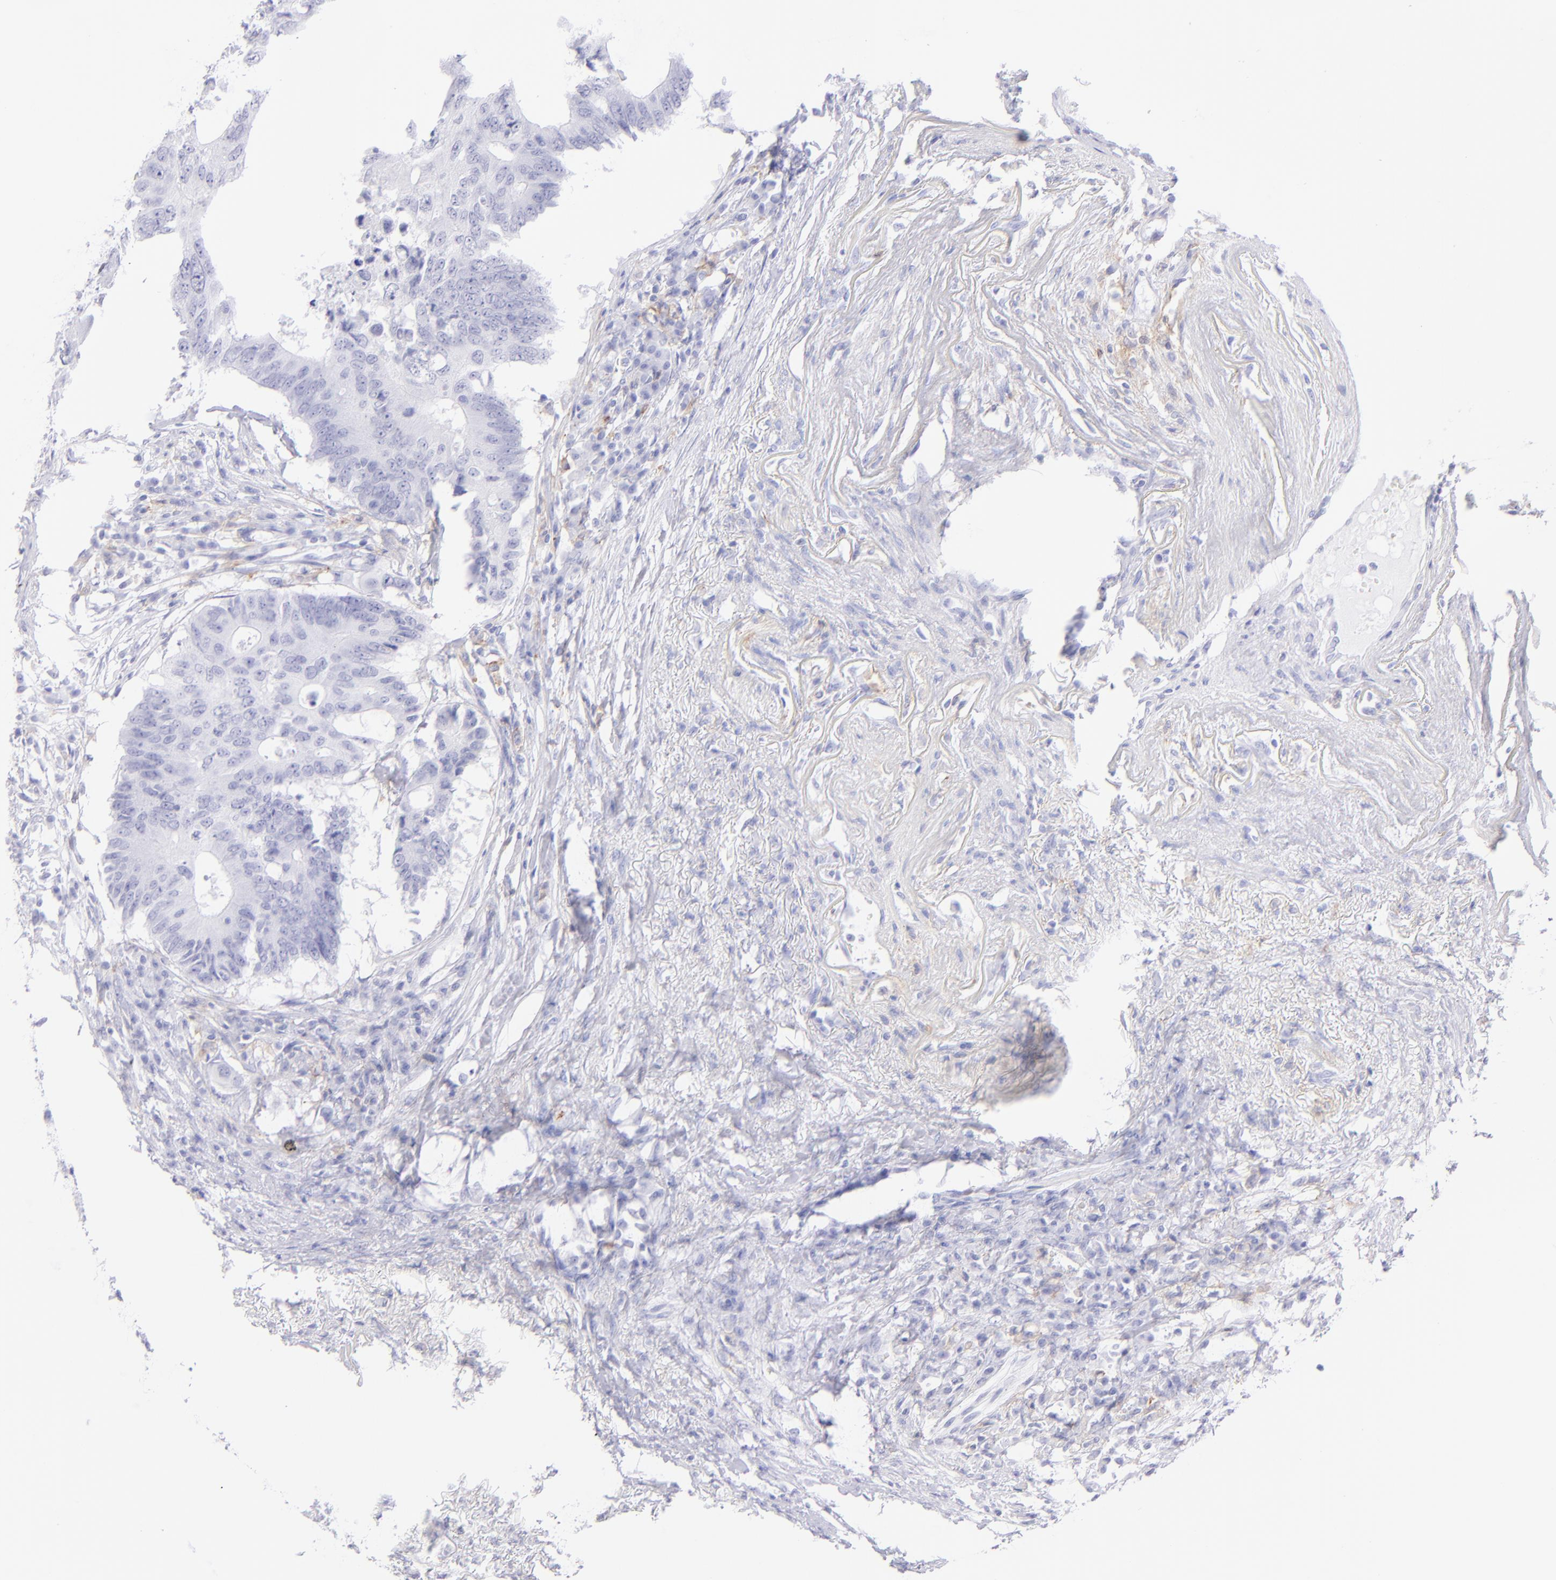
{"staining": {"intensity": "negative", "quantity": "none", "location": "none"}, "tissue": "colorectal cancer", "cell_type": "Tumor cells", "image_type": "cancer", "snomed": [{"axis": "morphology", "description": "Adenocarcinoma, NOS"}, {"axis": "topography", "description": "Colon"}], "caption": "This is an IHC photomicrograph of human colorectal cancer (adenocarcinoma). There is no positivity in tumor cells.", "gene": "CD72", "patient": {"sex": "male", "age": 71}}